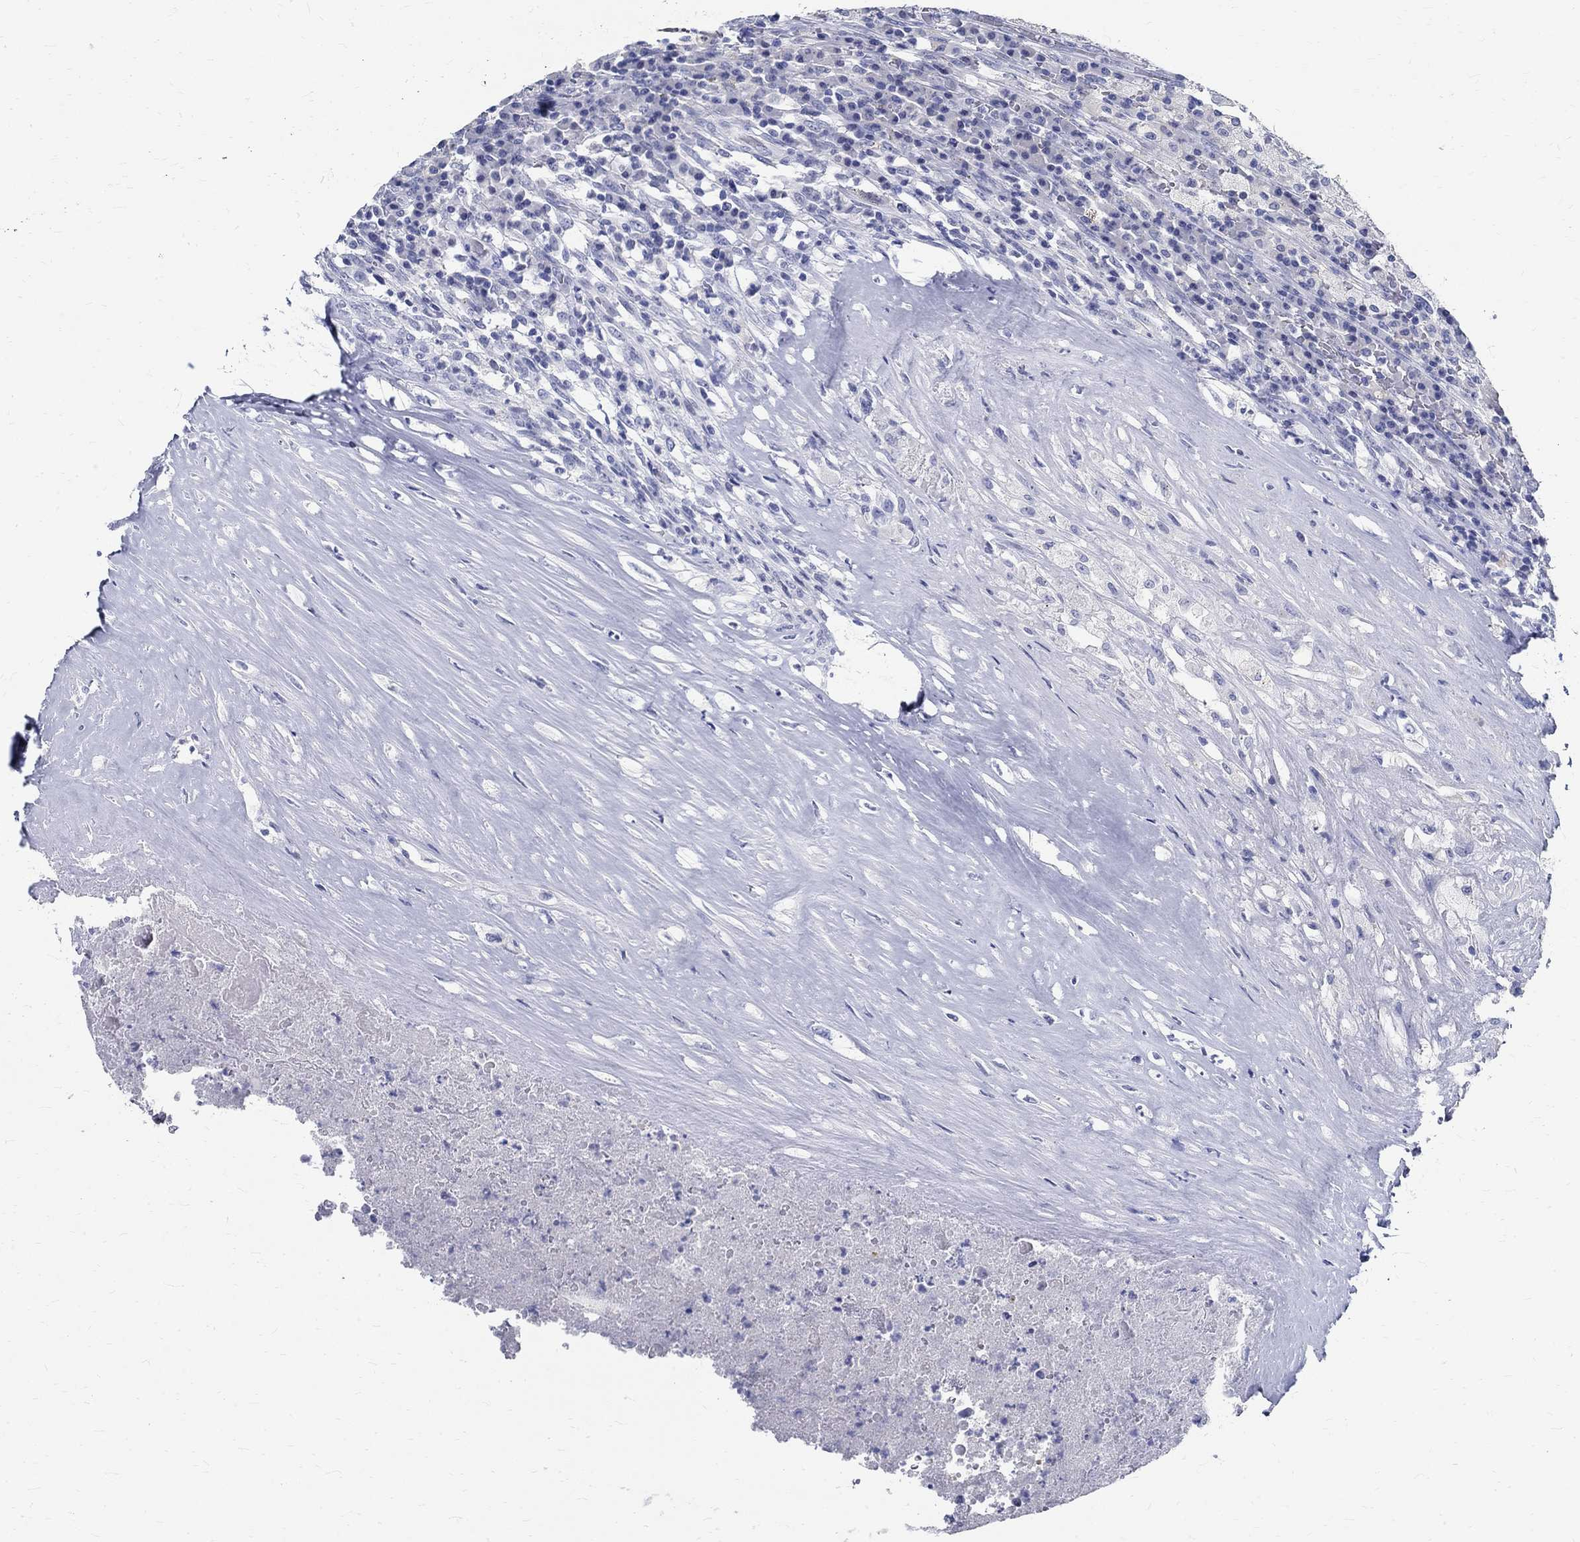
{"staining": {"intensity": "negative", "quantity": "none", "location": "none"}, "tissue": "testis cancer", "cell_type": "Tumor cells", "image_type": "cancer", "snomed": [{"axis": "morphology", "description": "Necrosis, NOS"}, {"axis": "morphology", "description": "Carcinoma, Embryonal, NOS"}, {"axis": "topography", "description": "Testis"}], "caption": "DAB immunohistochemical staining of embryonal carcinoma (testis) reveals no significant staining in tumor cells. (Immunohistochemistry (ihc), brightfield microscopy, high magnification).", "gene": "BSPRY", "patient": {"sex": "male", "age": 19}}